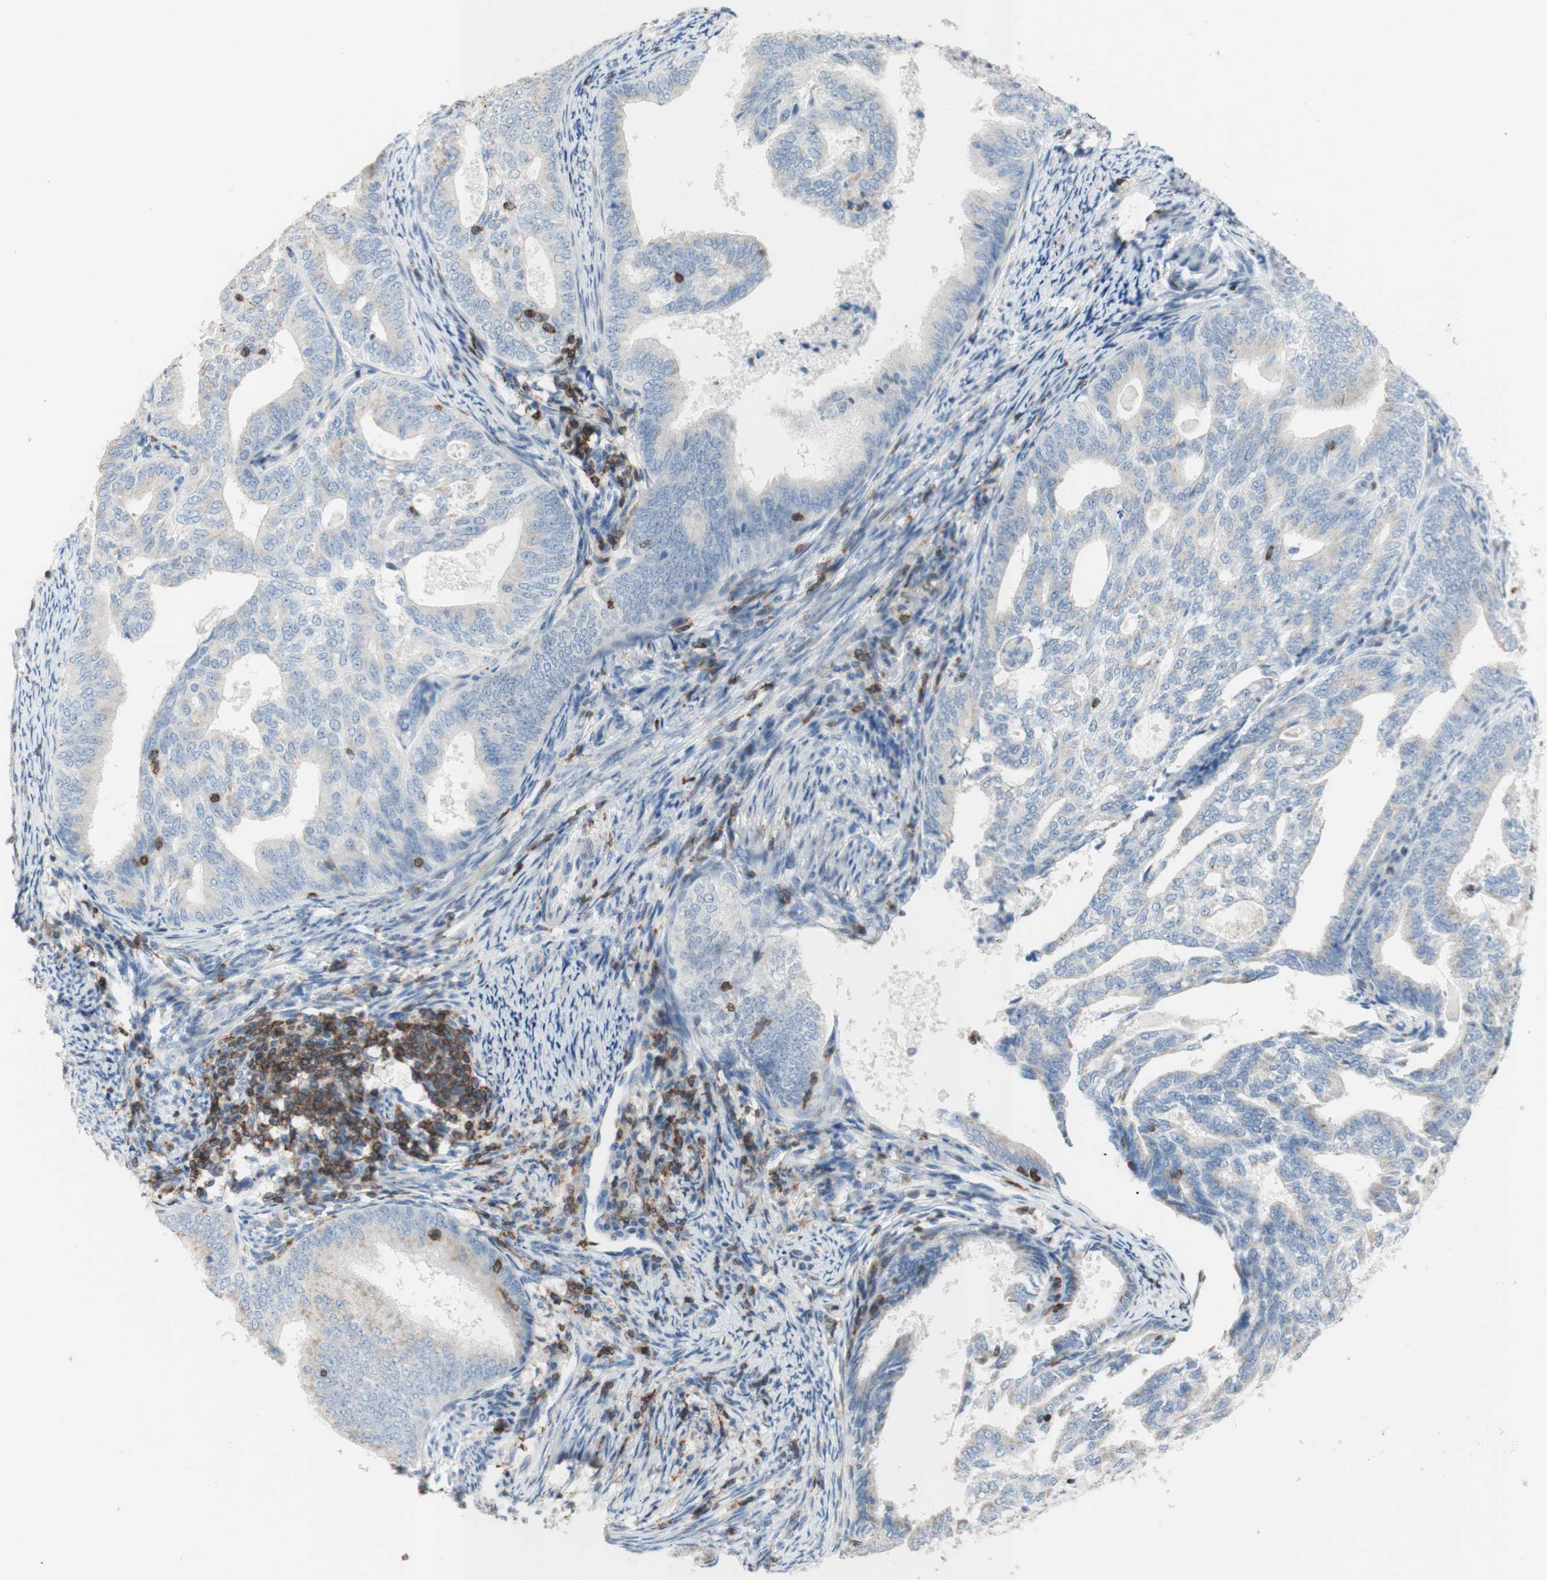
{"staining": {"intensity": "weak", "quantity": "<25%", "location": "cytoplasmic/membranous"}, "tissue": "endometrial cancer", "cell_type": "Tumor cells", "image_type": "cancer", "snomed": [{"axis": "morphology", "description": "Adenocarcinoma, NOS"}, {"axis": "topography", "description": "Endometrium"}], "caption": "The histopathology image exhibits no staining of tumor cells in adenocarcinoma (endometrial).", "gene": "SPINK6", "patient": {"sex": "female", "age": 58}}